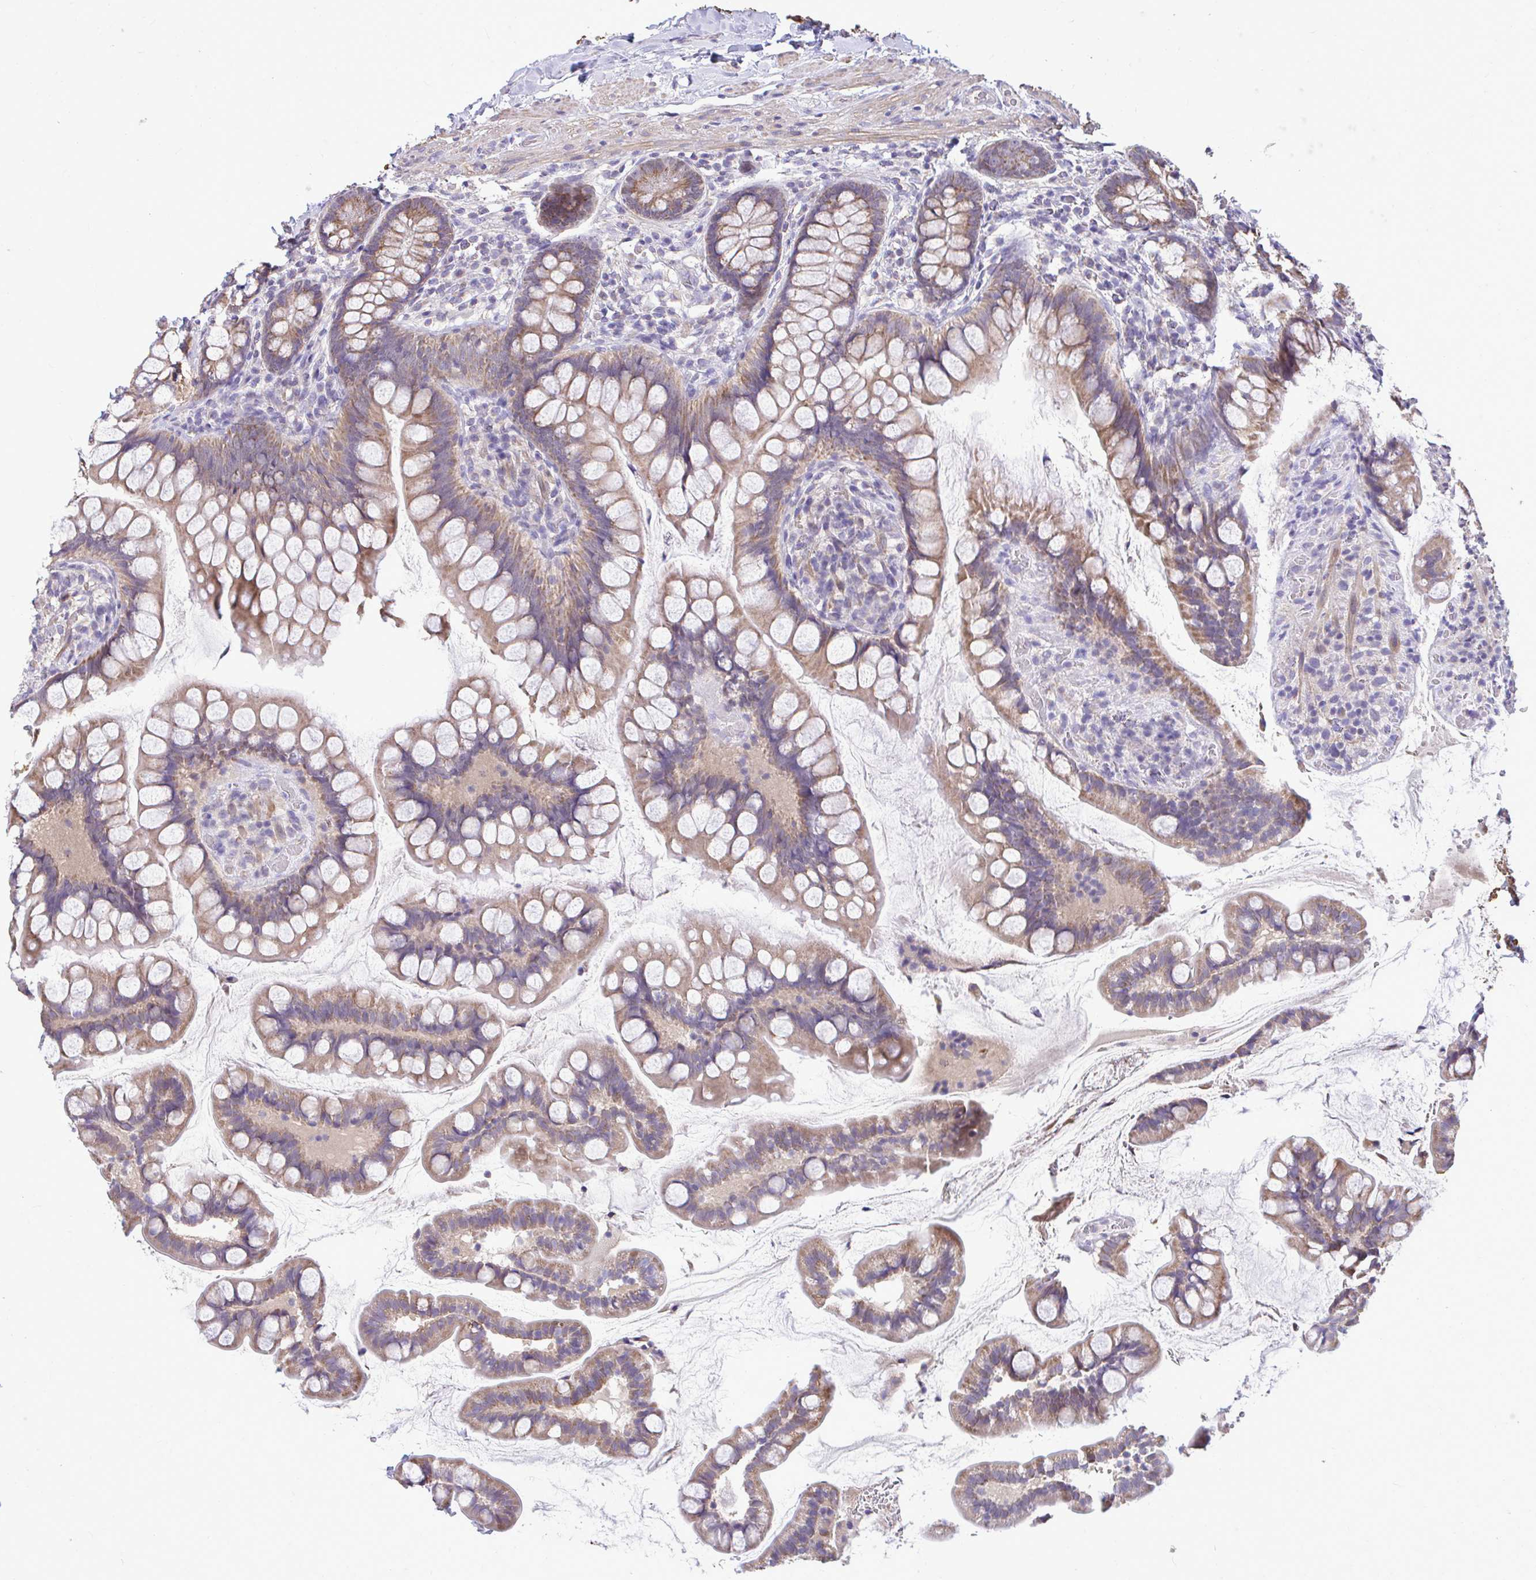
{"staining": {"intensity": "moderate", "quantity": ">75%", "location": "cytoplasmic/membranous"}, "tissue": "small intestine", "cell_type": "Glandular cells", "image_type": "normal", "snomed": [{"axis": "morphology", "description": "Normal tissue, NOS"}, {"axis": "topography", "description": "Small intestine"}], "caption": "This micrograph exhibits immunohistochemistry staining of benign small intestine, with medium moderate cytoplasmic/membranous expression in about >75% of glandular cells.", "gene": "ENSG00000269547", "patient": {"sex": "male", "age": 70}}